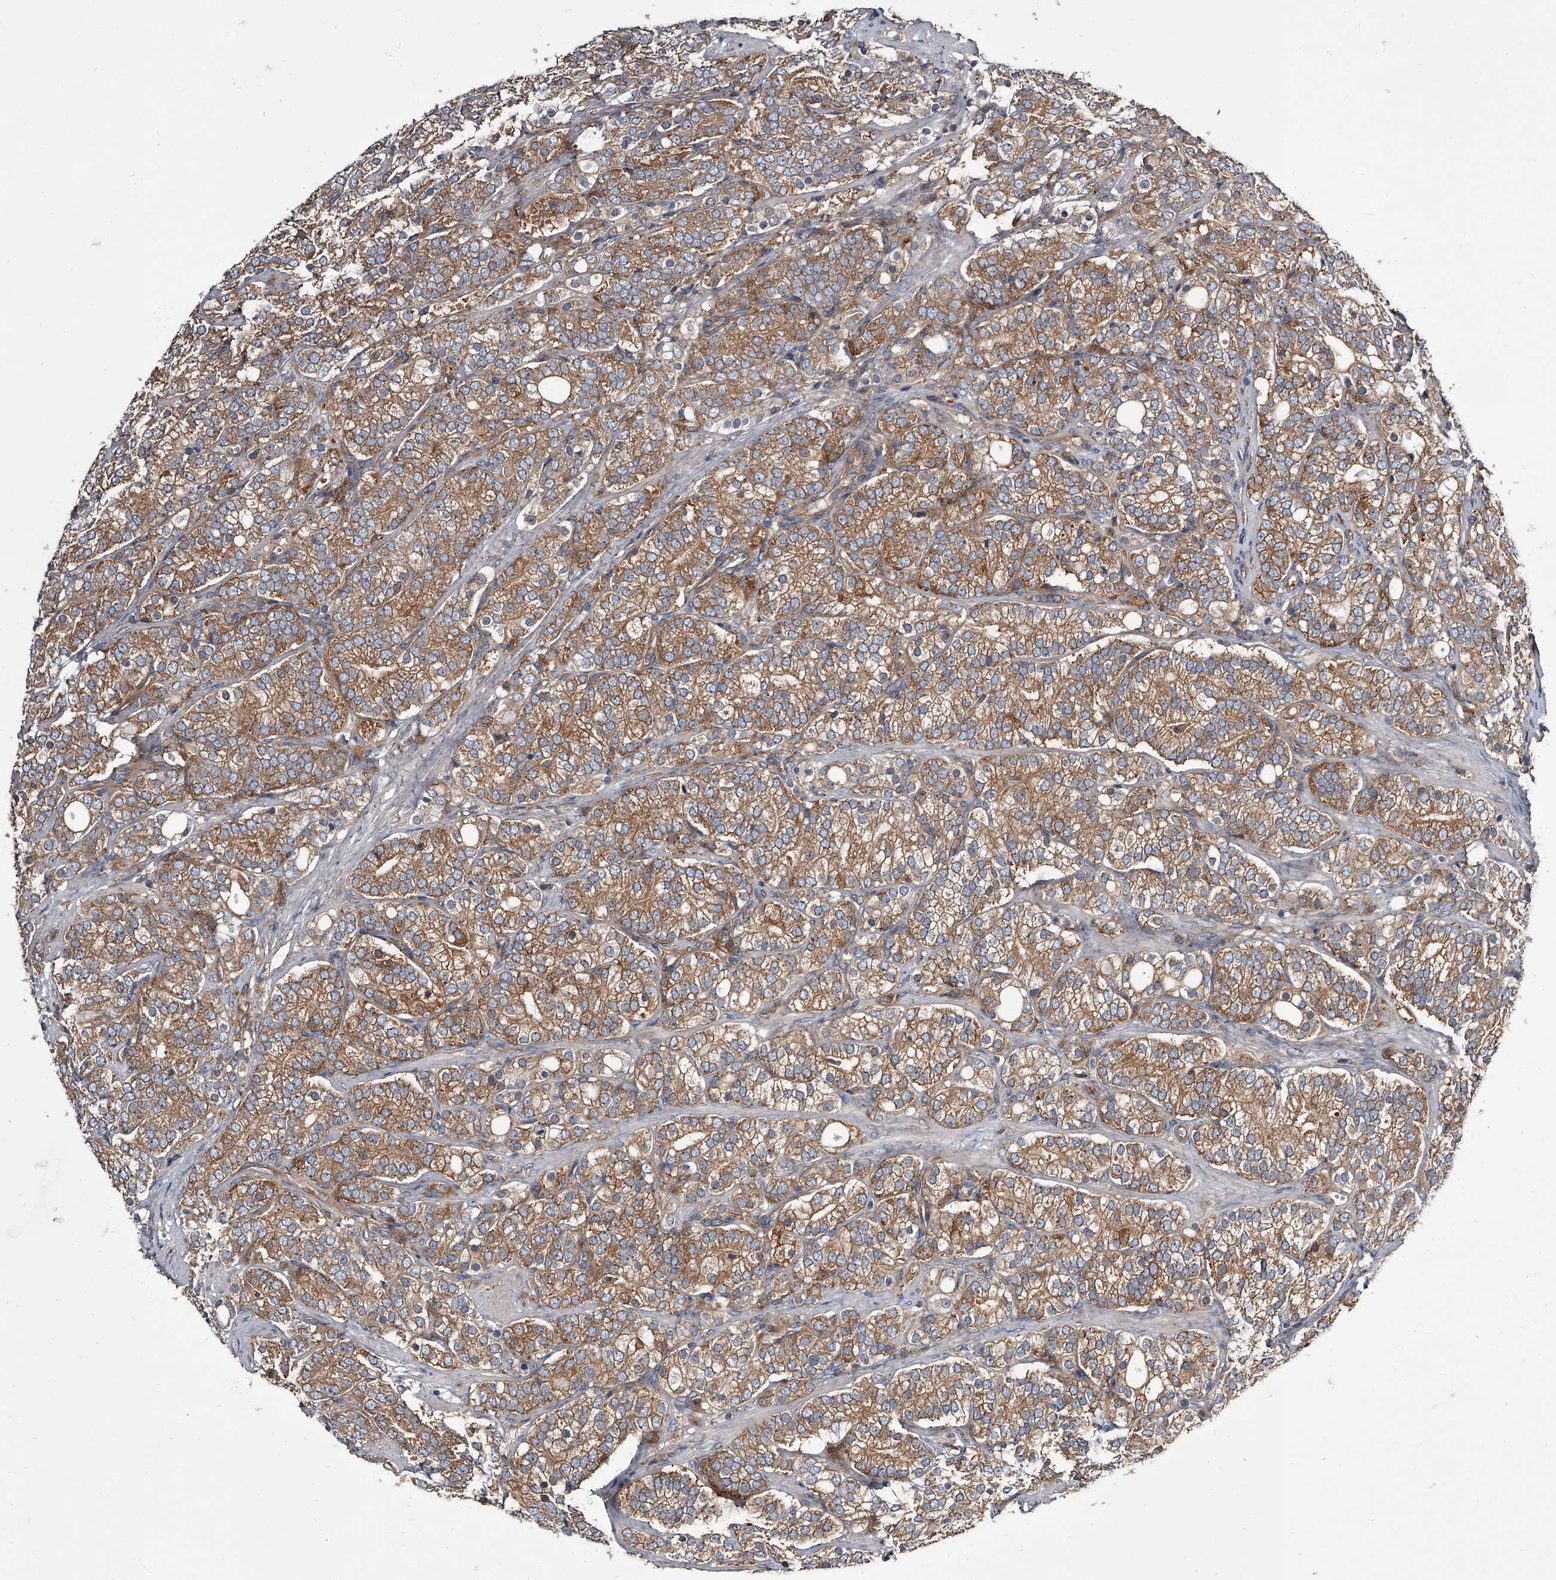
{"staining": {"intensity": "moderate", "quantity": ">75%", "location": "cytoplasmic/membranous"}, "tissue": "prostate cancer", "cell_type": "Tumor cells", "image_type": "cancer", "snomed": [{"axis": "morphology", "description": "Adenocarcinoma, High grade"}, {"axis": "topography", "description": "Prostate"}], "caption": "Protein expression analysis of high-grade adenocarcinoma (prostate) demonstrates moderate cytoplasmic/membranous positivity in approximately >75% of tumor cells.", "gene": "GAPVD1", "patient": {"sex": "male", "age": 57}}